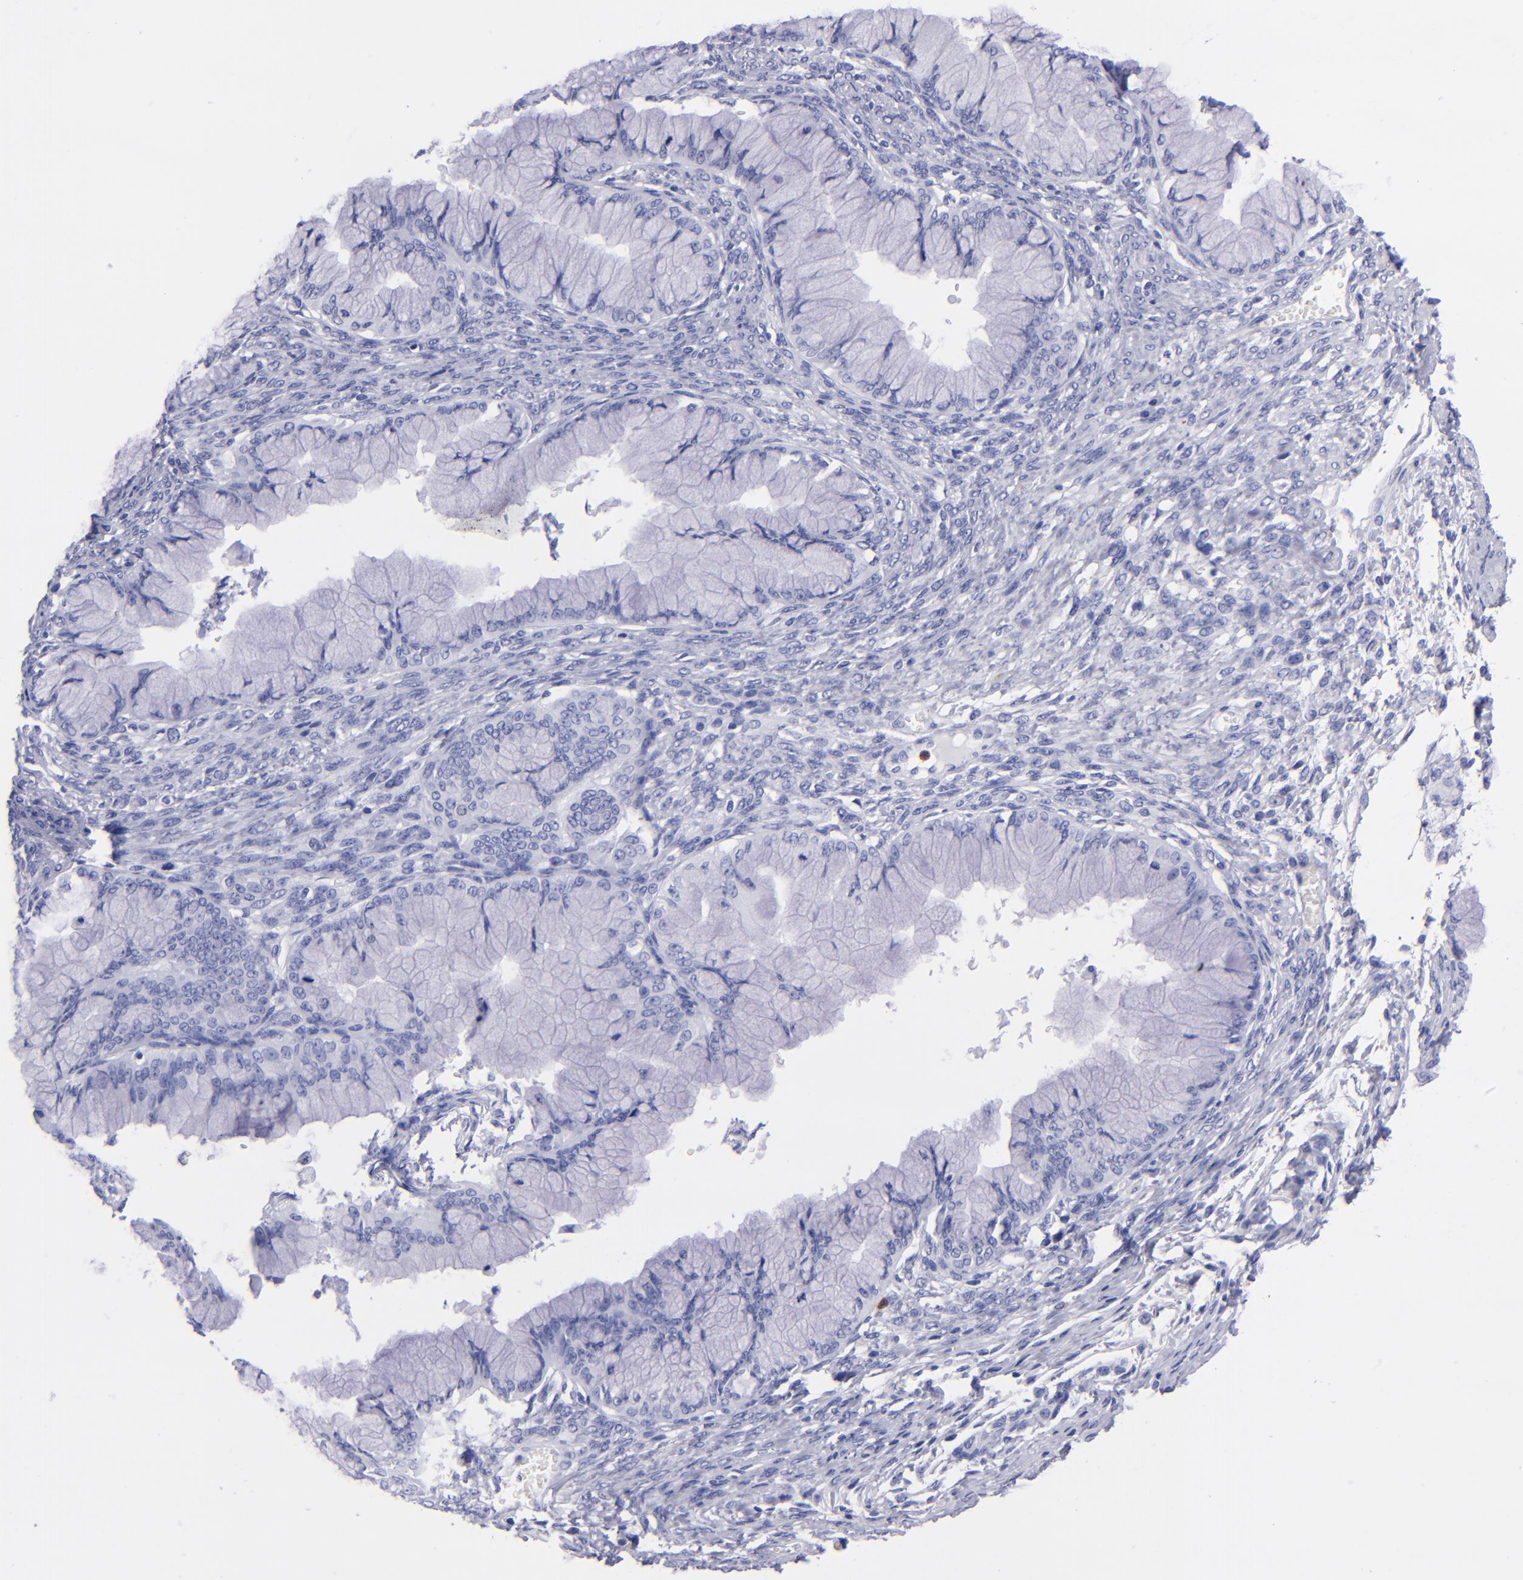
{"staining": {"intensity": "negative", "quantity": "none", "location": "none"}, "tissue": "ovarian cancer", "cell_type": "Tumor cells", "image_type": "cancer", "snomed": [{"axis": "morphology", "description": "Cystadenocarcinoma, mucinous, NOS"}, {"axis": "topography", "description": "Ovary"}], "caption": "Tumor cells show no significant protein positivity in ovarian mucinous cystadenocarcinoma.", "gene": "CR1", "patient": {"sex": "female", "age": 63}}